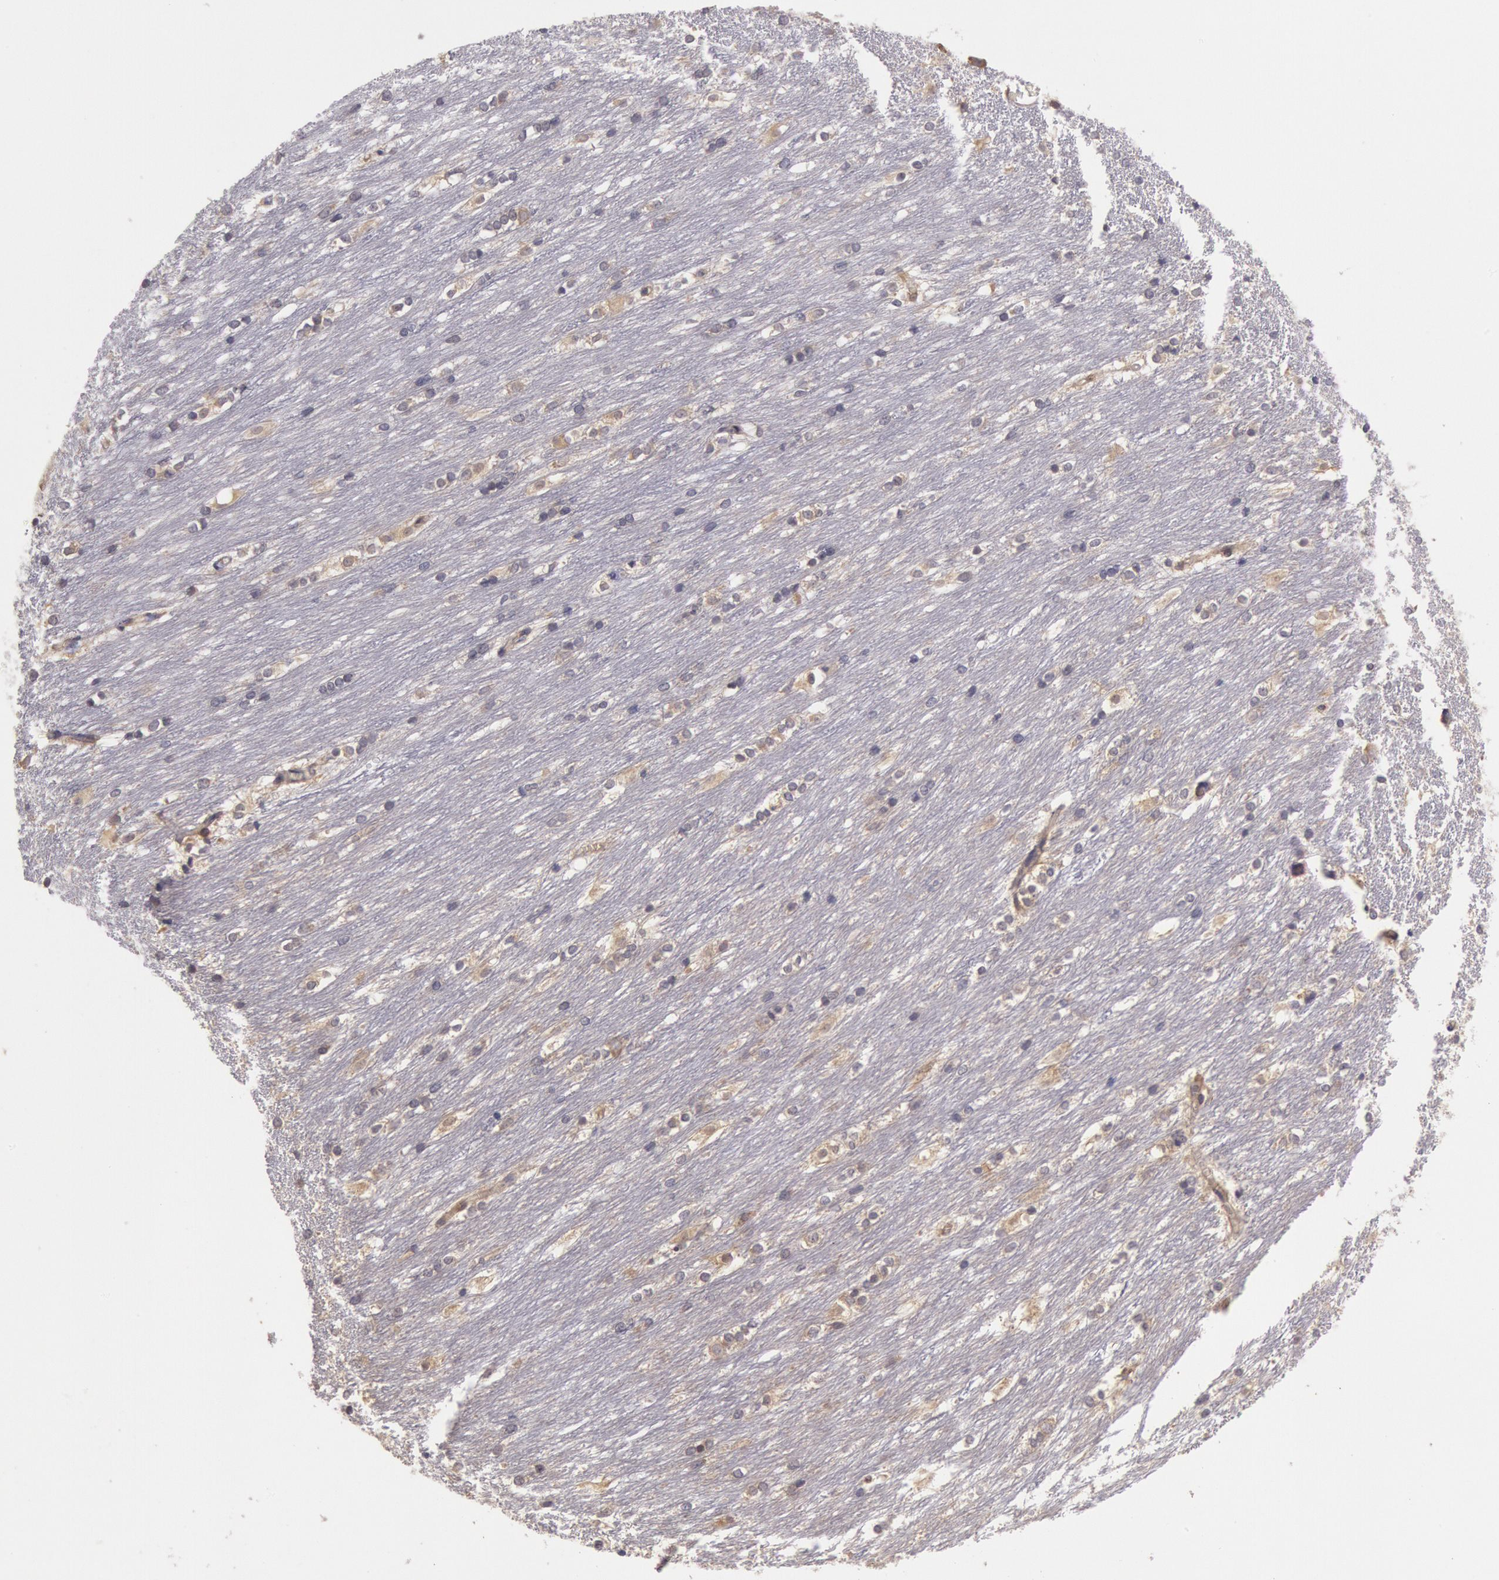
{"staining": {"intensity": "negative", "quantity": "none", "location": "none"}, "tissue": "caudate", "cell_type": "Glial cells", "image_type": "normal", "snomed": [{"axis": "morphology", "description": "Normal tissue, NOS"}, {"axis": "topography", "description": "Lateral ventricle wall"}], "caption": "Image shows no protein staining in glial cells of benign caudate. (Stains: DAB immunohistochemistry (IHC) with hematoxylin counter stain, Microscopy: brightfield microscopy at high magnification).", "gene": "NMT2", "patient": {"sex": "female", "age": 19}}